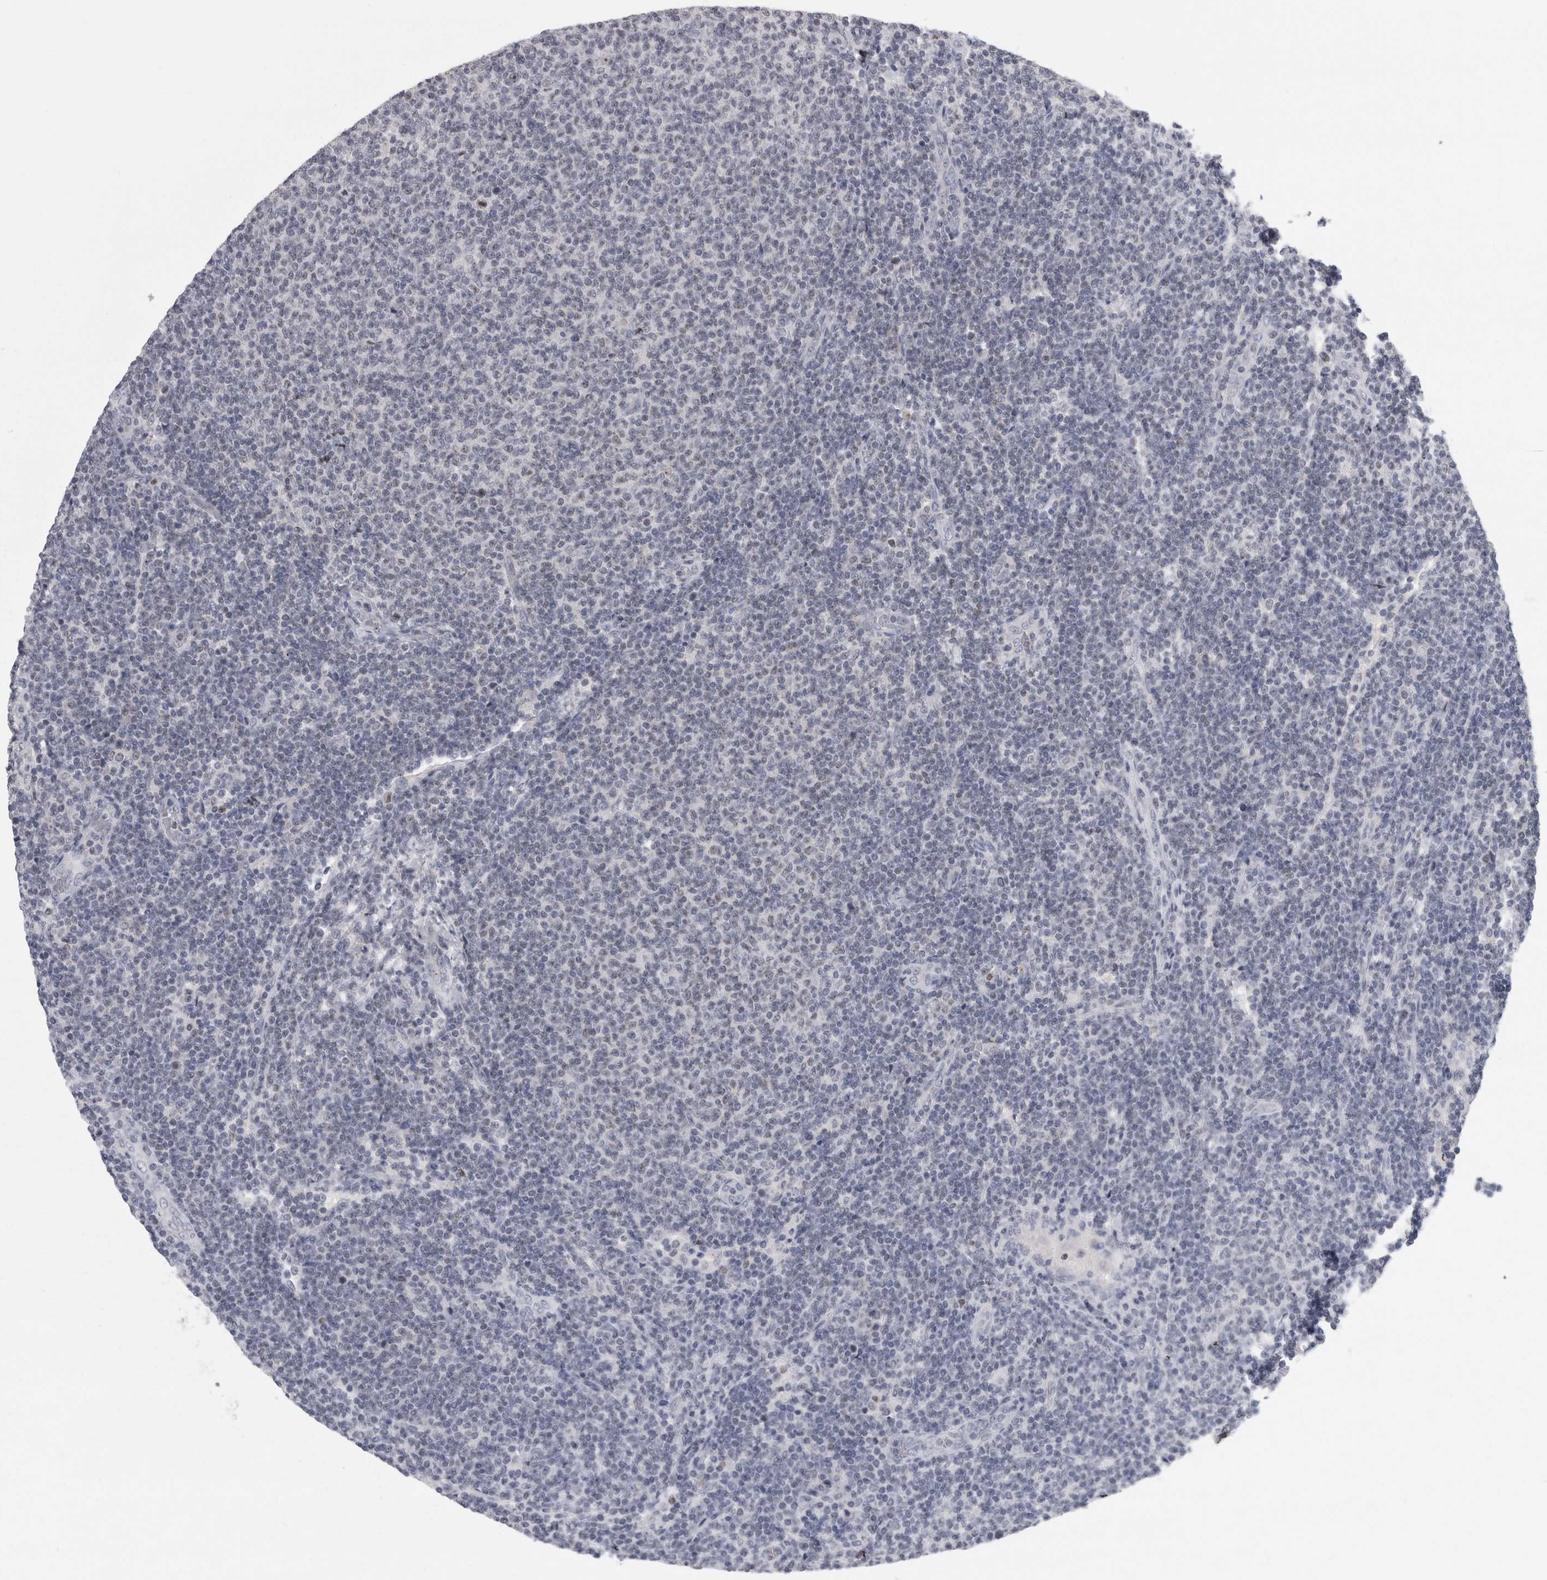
{"staining": {"intensity": "negative", "quantity": "none", "location": "none"}, "tissue": "lymphoma", "cell_type": "Tumor cells", "image_type": "cancer", "snomed": [{"axis": "morphology", "description": "Malignant lymphoma, non-Hodgkin's type, Low grade"}, {"axis": "topography", "description": "Lymph node"}], "caption": "Tumor cells show no significant staining in lymphoma. (DAB immunohistochemistry (IHC) with hematoxylin counter stain).", "gene": "PCM1", "patient": {"sex": "male", "age": 66}}